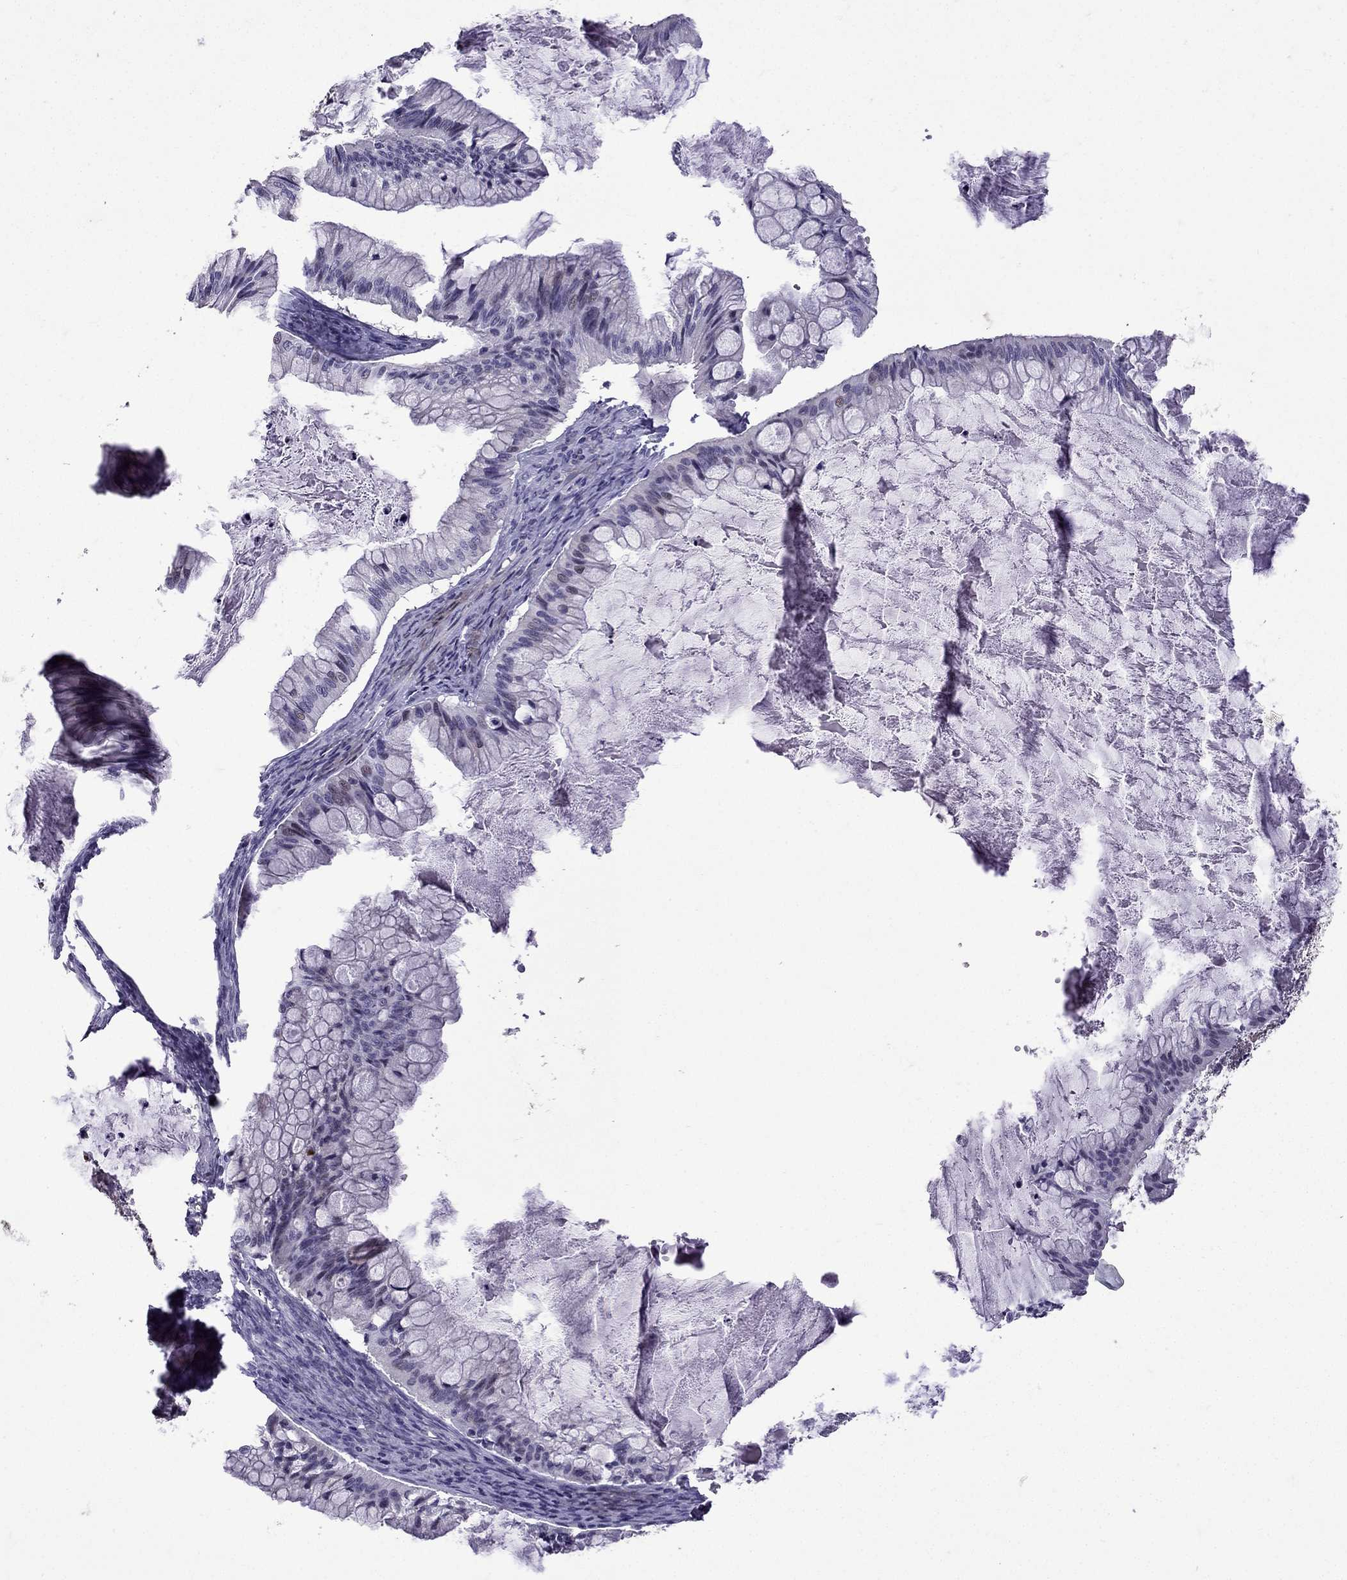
{"staining": {"intensity": "negative", "quantity": "none", "location": "none"}, "tissue": "ovarian cancer", "cell_type": "Tumor cells", "image_type": "cancer", "snomed": [{"axis": "morphology", "description": "Cystadenocarcinoma, mucinous, NOS"}, {"axis": "topography", "description": "Ovary"}], "caption": "The IHC histopathology image has no significant expression in tumor cells of ovarian cancer (mucinous cystadenocarcinoma) tissue.", "gene": "TTN", "patient": {"sex": "female", "age": 57}}